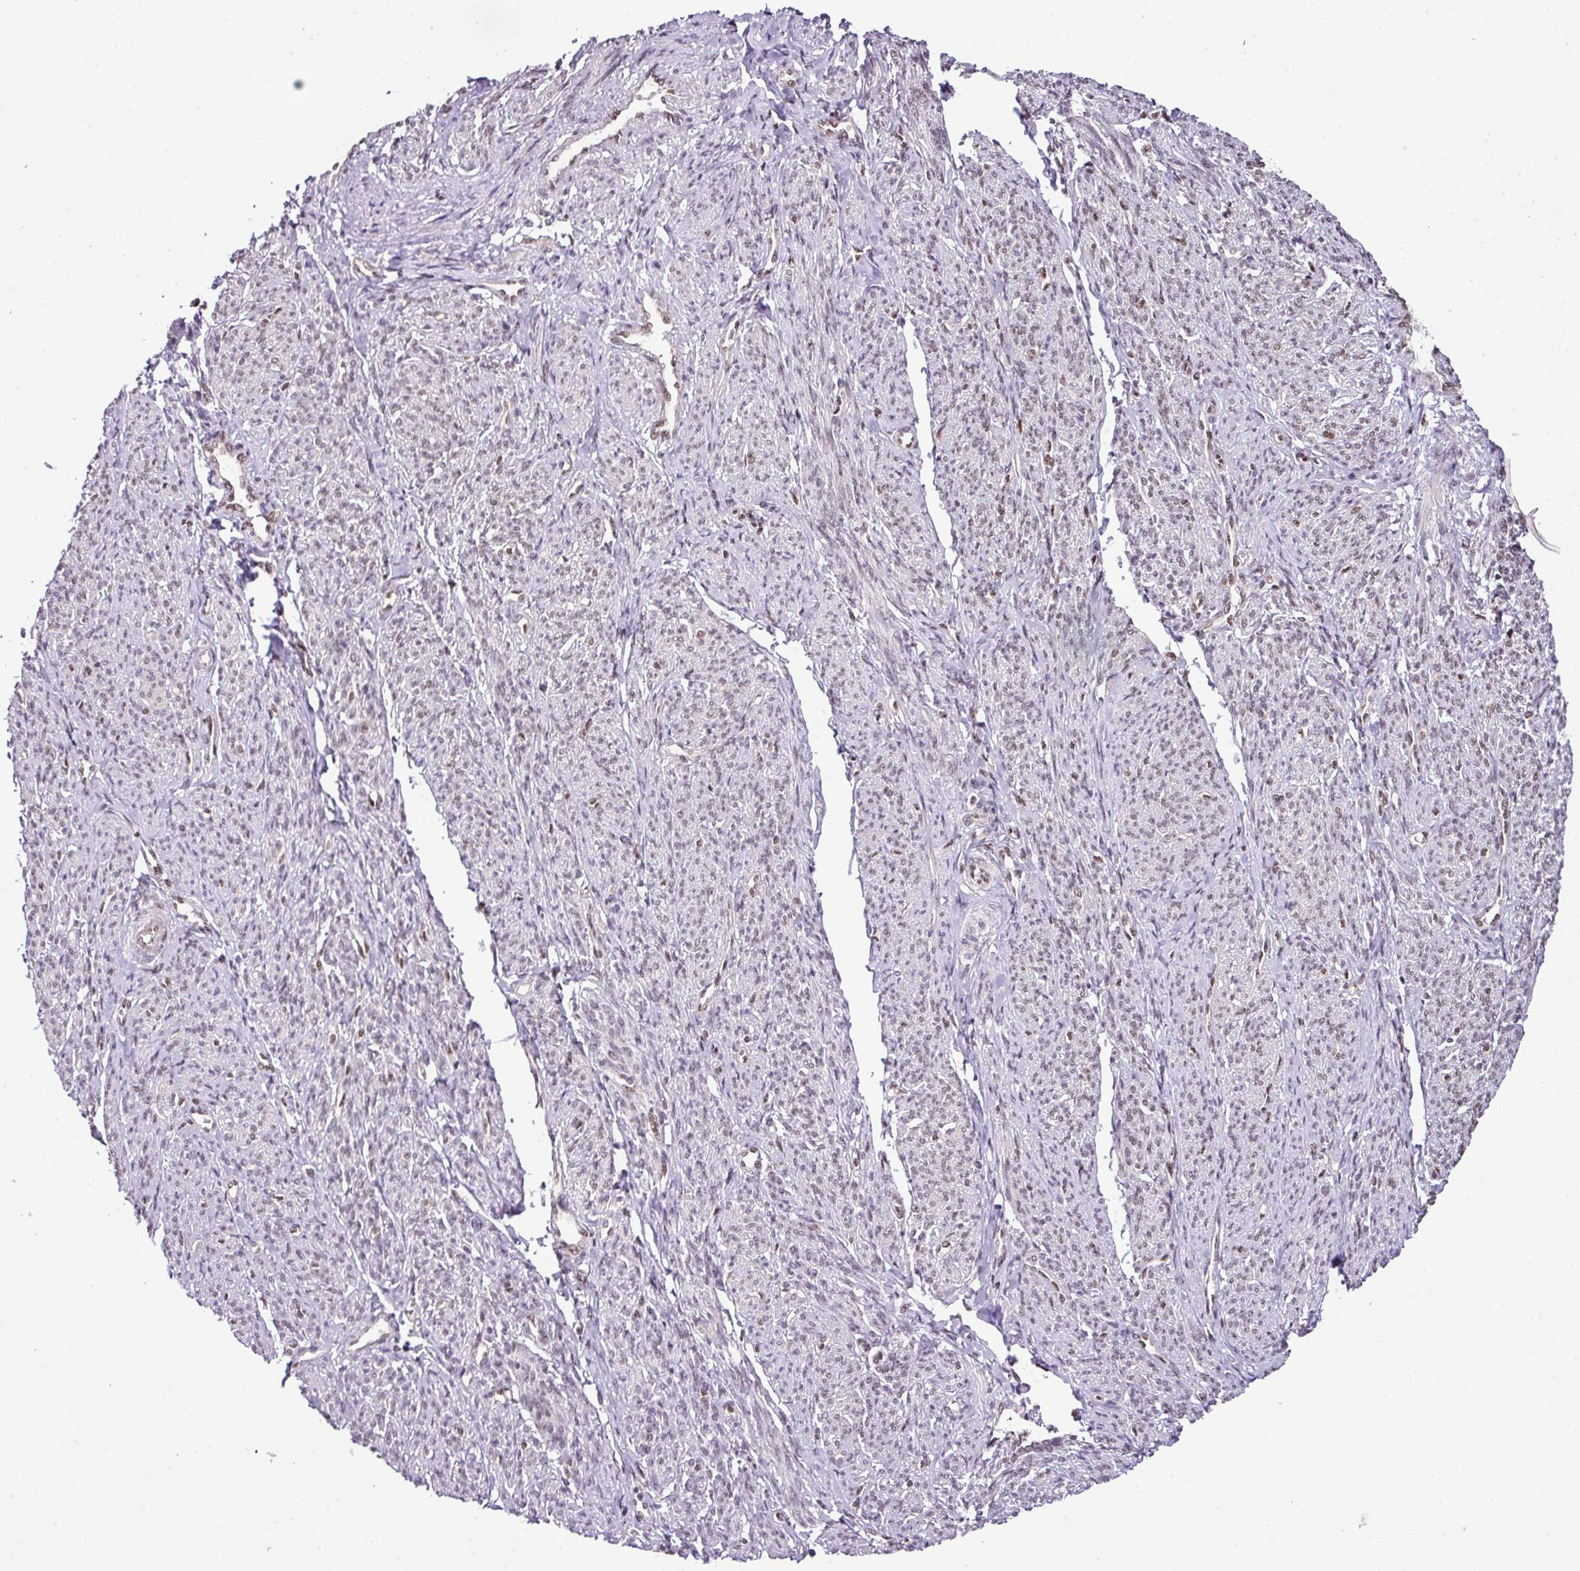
{"staining": {"intensity": "moderate", "quantity": "25%-75%", "location": "nuclear"}, "tissue": "smooth muscle", "cell_type": "Smooth muscle cells", "image_type": "normal", "snomed": [{"axis": "morphology", "description": "Normal tissue, NOS"}, {"axis": "topography", "description": "Smooth muscle"}], "caption": "Smooth muscle stained with DAB (3,3'-diaminobenzidine) immunohistochemistry exhibits medium levels of moderate nuclear expression in approximately 25%-75% of smooth muscle cells. Nuclei are stained in blue.", "gene": "PGAP4", "patient": {"sex": "female", "age": 65}}